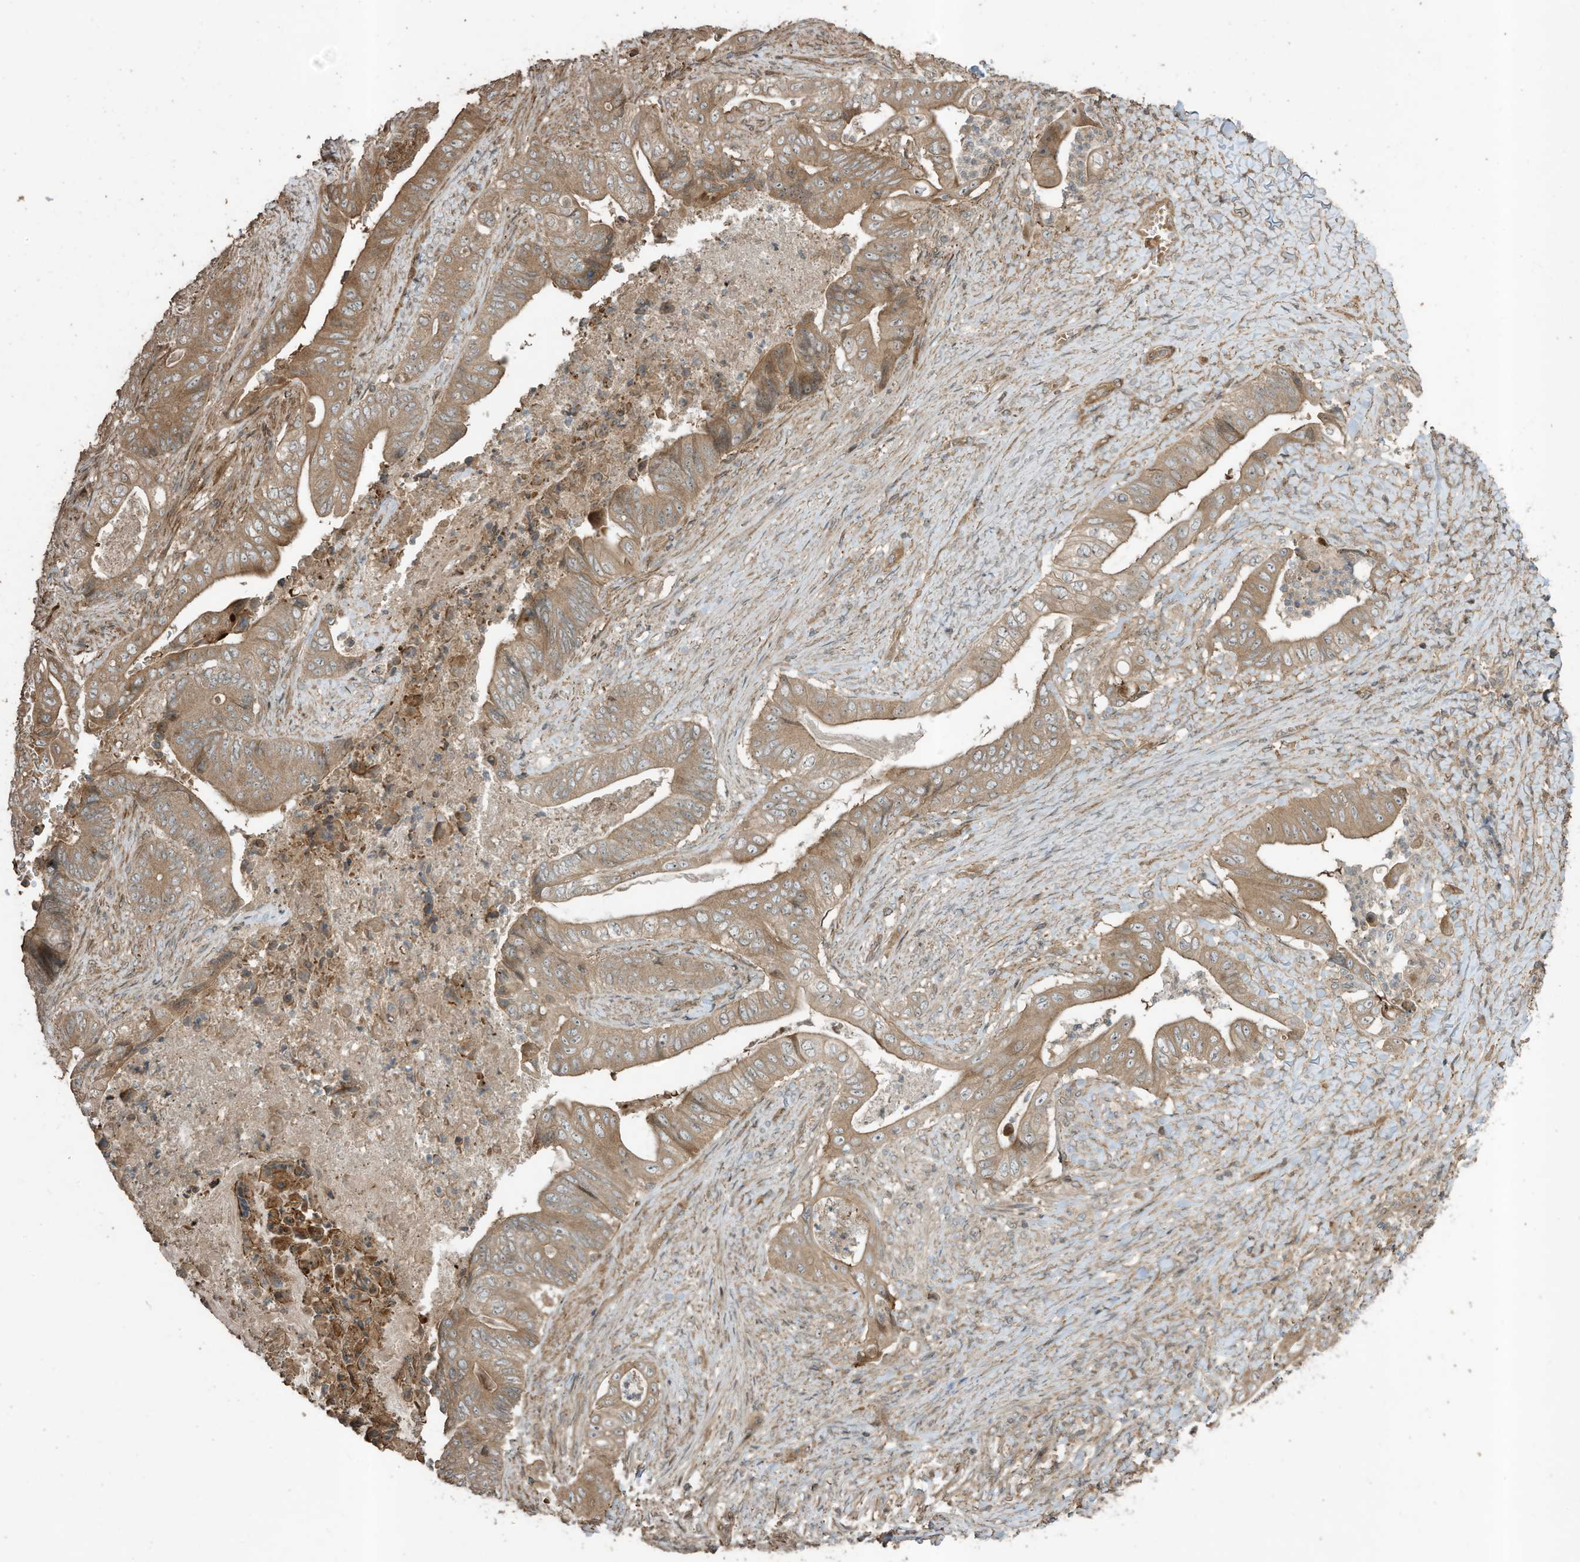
{"staining": {"intensity": "moderate", "quantity": ">75%", "location": "cytoplasmic/membranous"}, "tissue": "stomach cancer", "cell_type": "Tumor cells", "image_type": "cancer", "snomed": [{"axis": "morphology", "description": "Adenocarcinoma, NOS"}, {"axis": "topography", "description": "Stomach"}], "caption": "Immunohistochemical staining of stomach adenocarcinoma exhibits medium levels of moderate cytoplasmic/membranous staining in approximately >75% of tumor cells.", "gene": "ZNF653", "patient": {"sex": "female", "age": 73}}